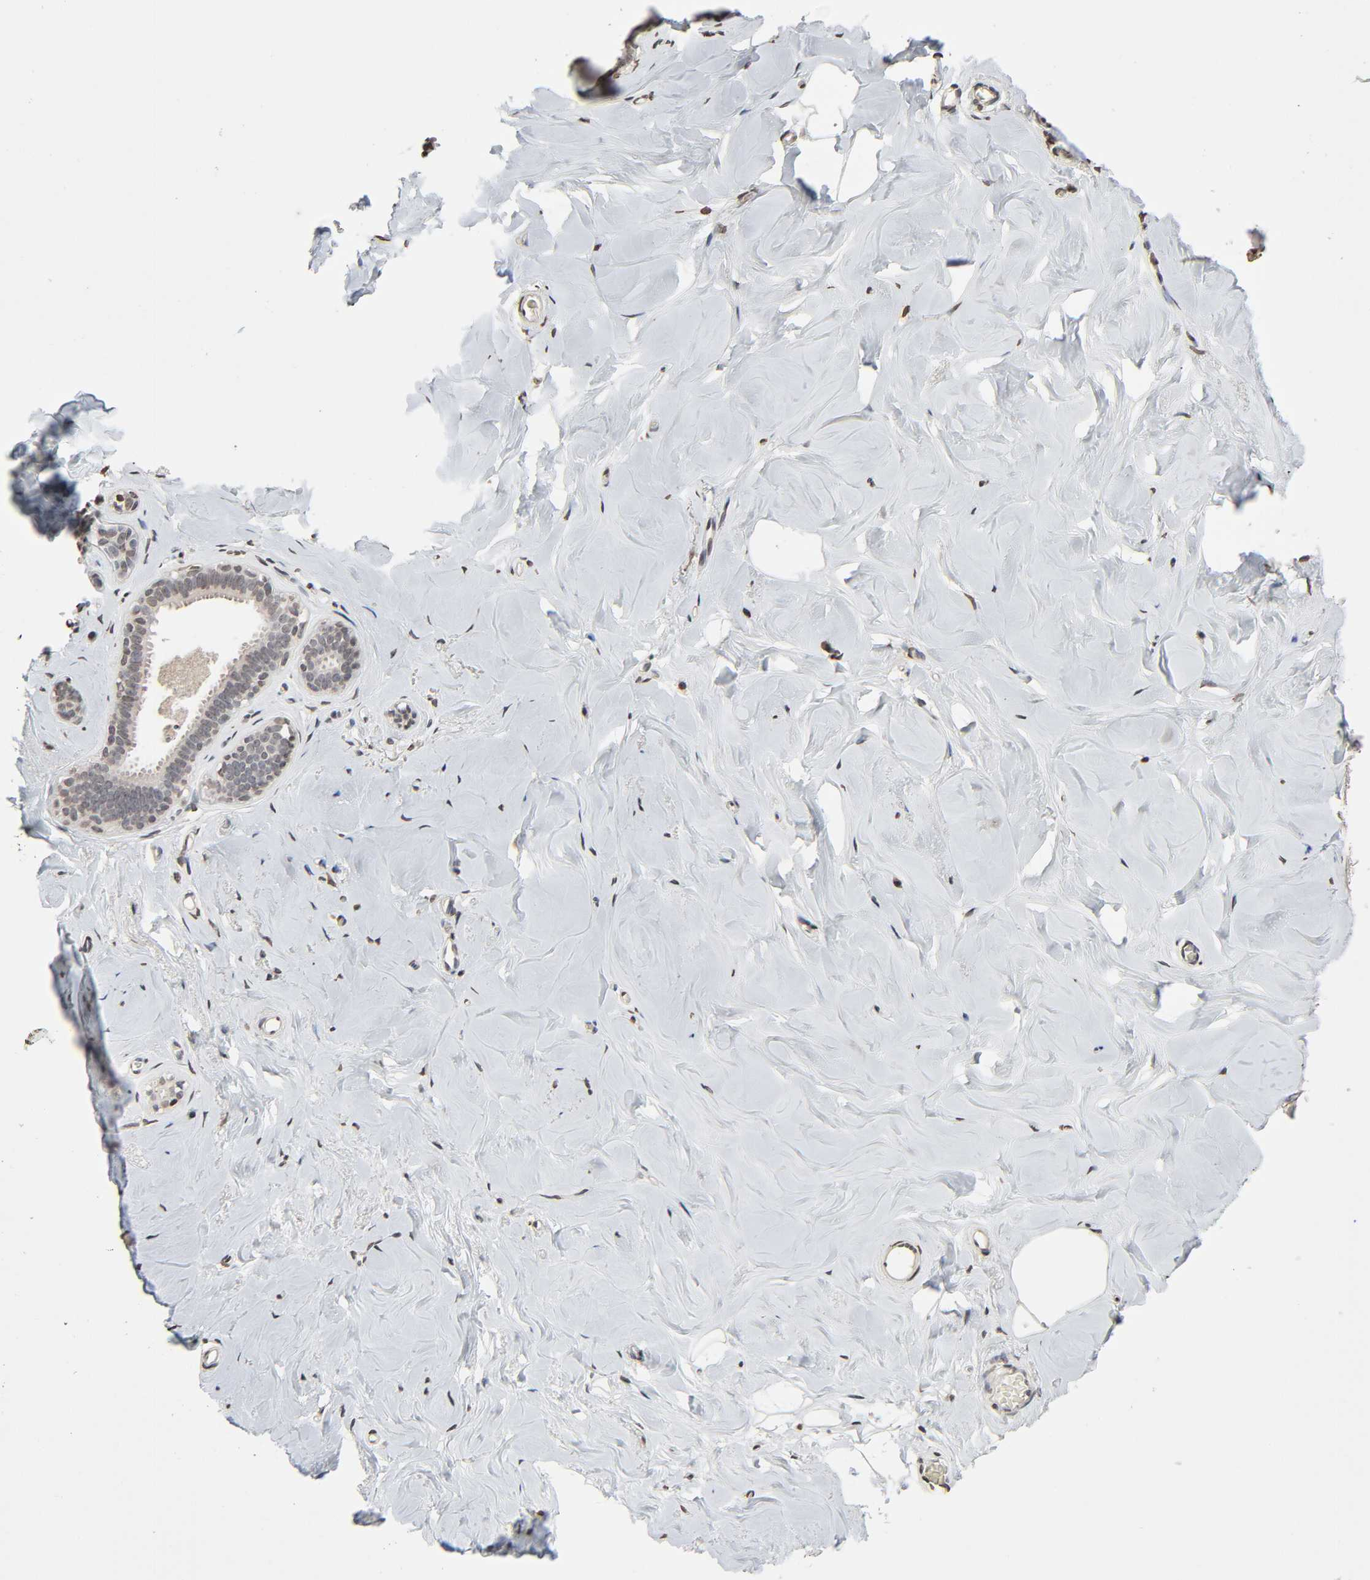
{"staining": {"intensity": "weak", "quantity": ">75%", "location": "nuclear"}, "tissue": "breast", "cell_type": "Adipocytes", "image_type": "normal", "snomed": [{"axis": "morphology", "description": "Normal tissue, NOS"}, {"axis": "topography", "description": "Breast"}], "caption": "Immunohistochemistry (IHC) (DAB (3,3'-diaminobenzidine)) staining of unremarkable breast exhibits weak nuclear protein staining in about >75% of adipocytes. The protein of interest is stained brown, and the nuclei are stained in blue (DAB (3,3'-diaminobenzidine) IHC with brightfield microscopy, high magnification).", "gene": "STK4", "patient": {"sex": "female", "age": 75}}